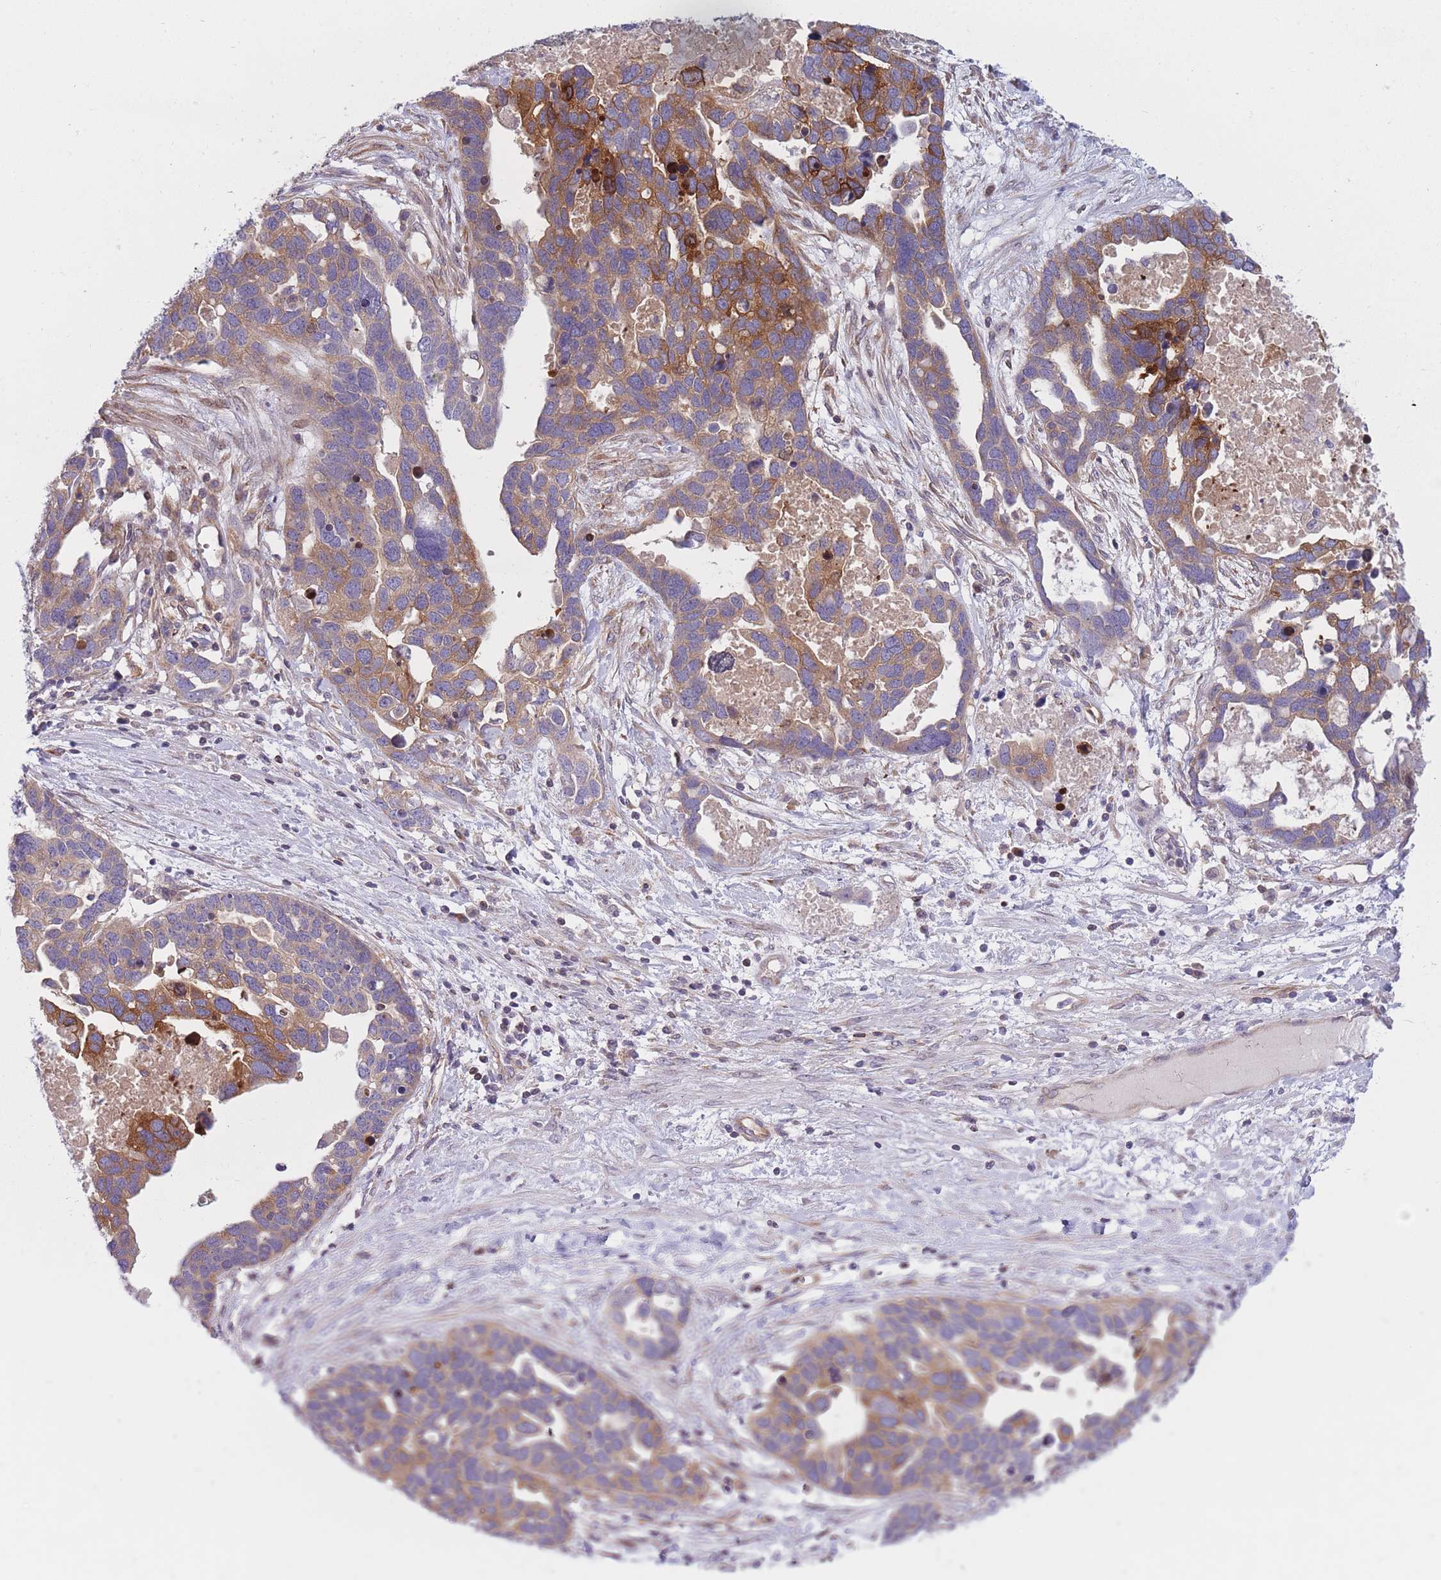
{"staining": {"intensity": "moderate", "quantity": ">75%", "location": "cytoplasmic/membranous"}, "tissue": "ovarian cancer", "cell_type": "Tumor cells", "image_type": "cancer", "snomed": [{"axis": "morphology", "description": "Cystadenocarcinoma, serous, NOS"}, {"axis": "topography", "description": "Ovary"}], "caption": "Immunohistochemistry image of neoplastic tissue: human ovarian cancer stained using IHC displays medium levels of moderate protein expression localized specifically in the cytoplasmic/membranous of tumor cells, appearing as a cytoplasmic/membranous brown color.", "gene": "PDE4A", "patient": {"sex": "female", "age": 54}}